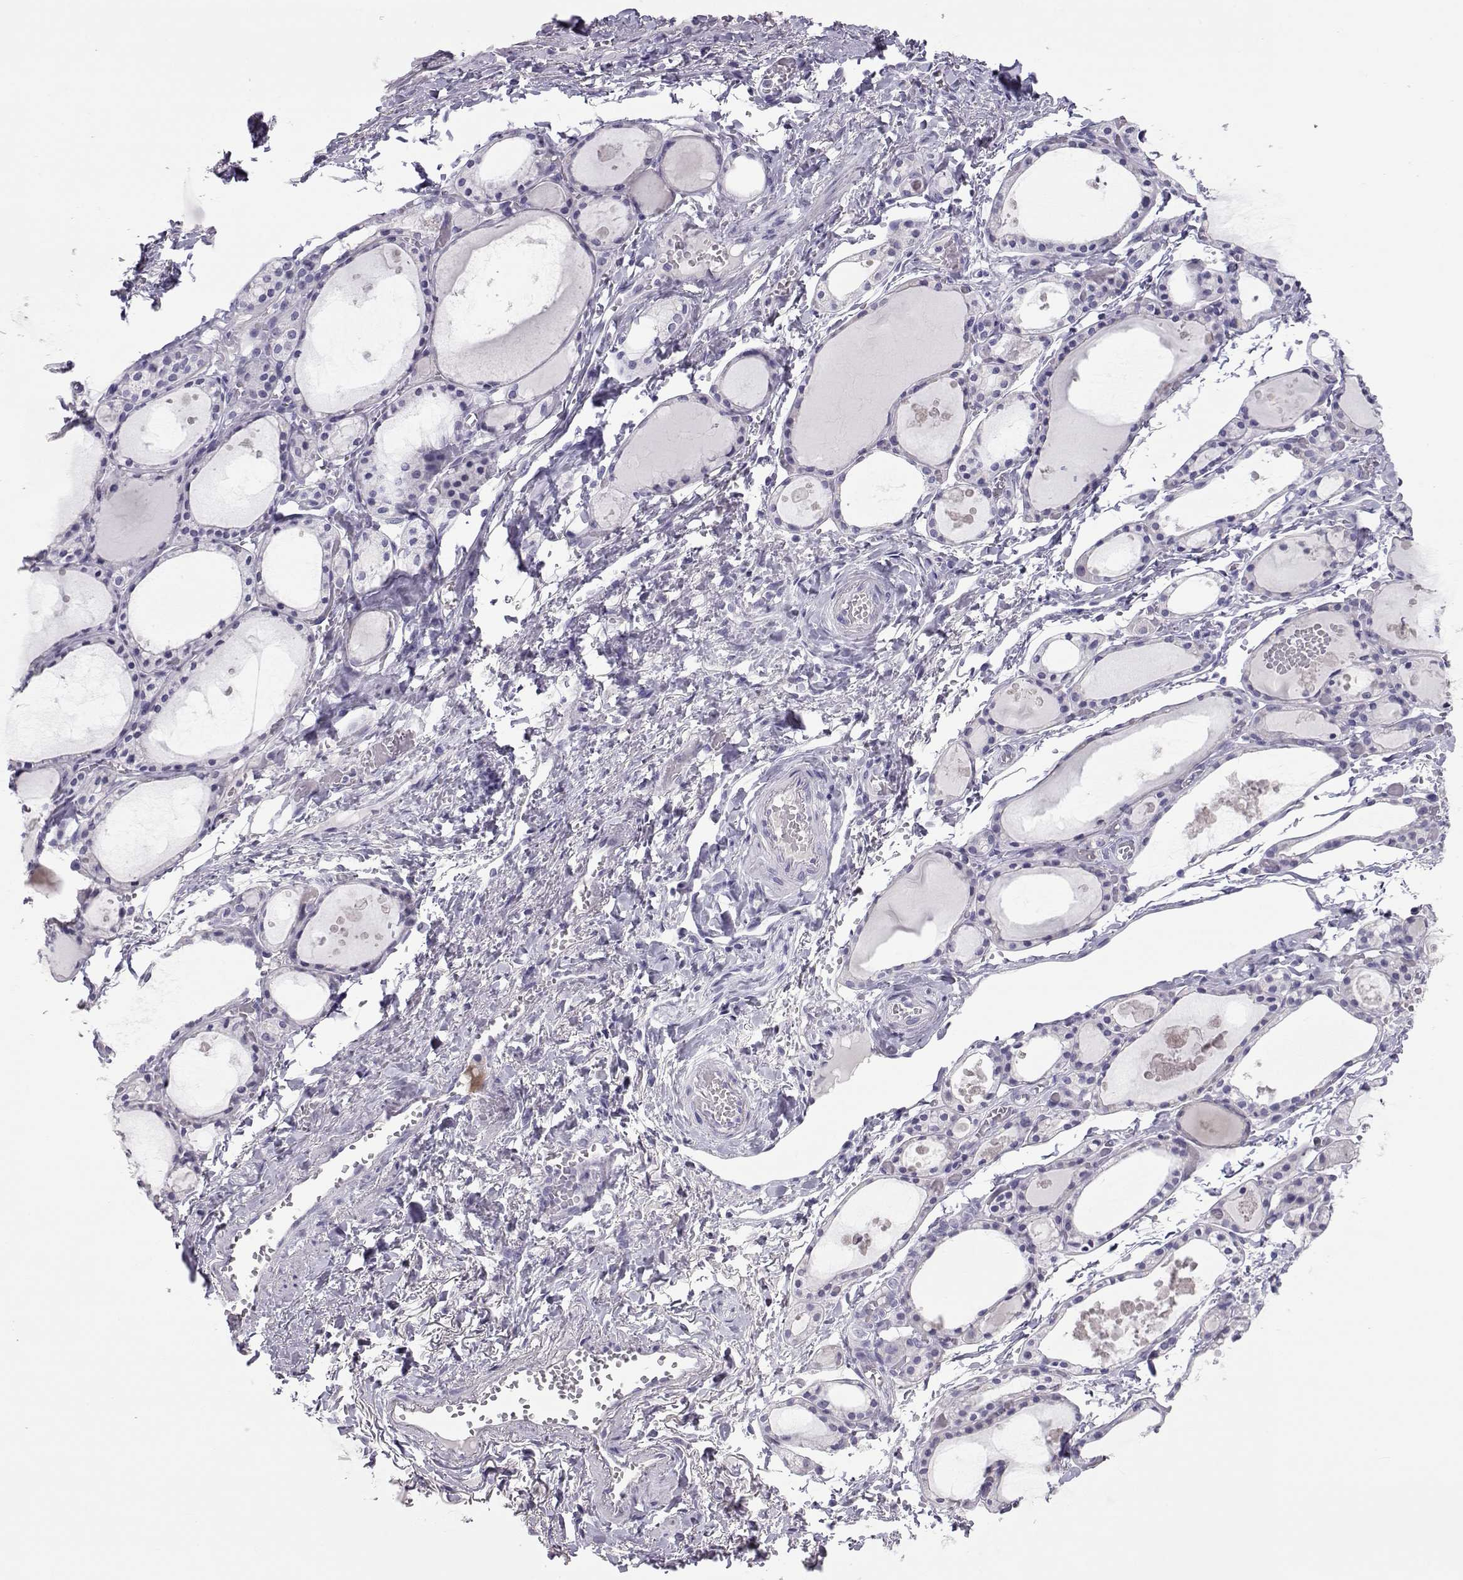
{"staining": {"intensity": "negative", "quantity": "none", "location": "none"}, "tissue": "thyroid gland", "cell_type": "Glandular cells", "image_type": "normal", "snomed": [{"axis": "morphology", "description": "Normal tissue, NOS"}, {"axis": "topography", "description": "Thyroid gland"}], "caption": "DAB immunohistochemical staining of normal human thyroid gland reveals no significant expression in glandular cells. (Stains: DAB immunohistochemistry with hematoxylin counter stain, Microscopy: brightfield microscopy at high magnification).", "gene": "PMCH", "patient": {"sex": "male", "age": 68}}